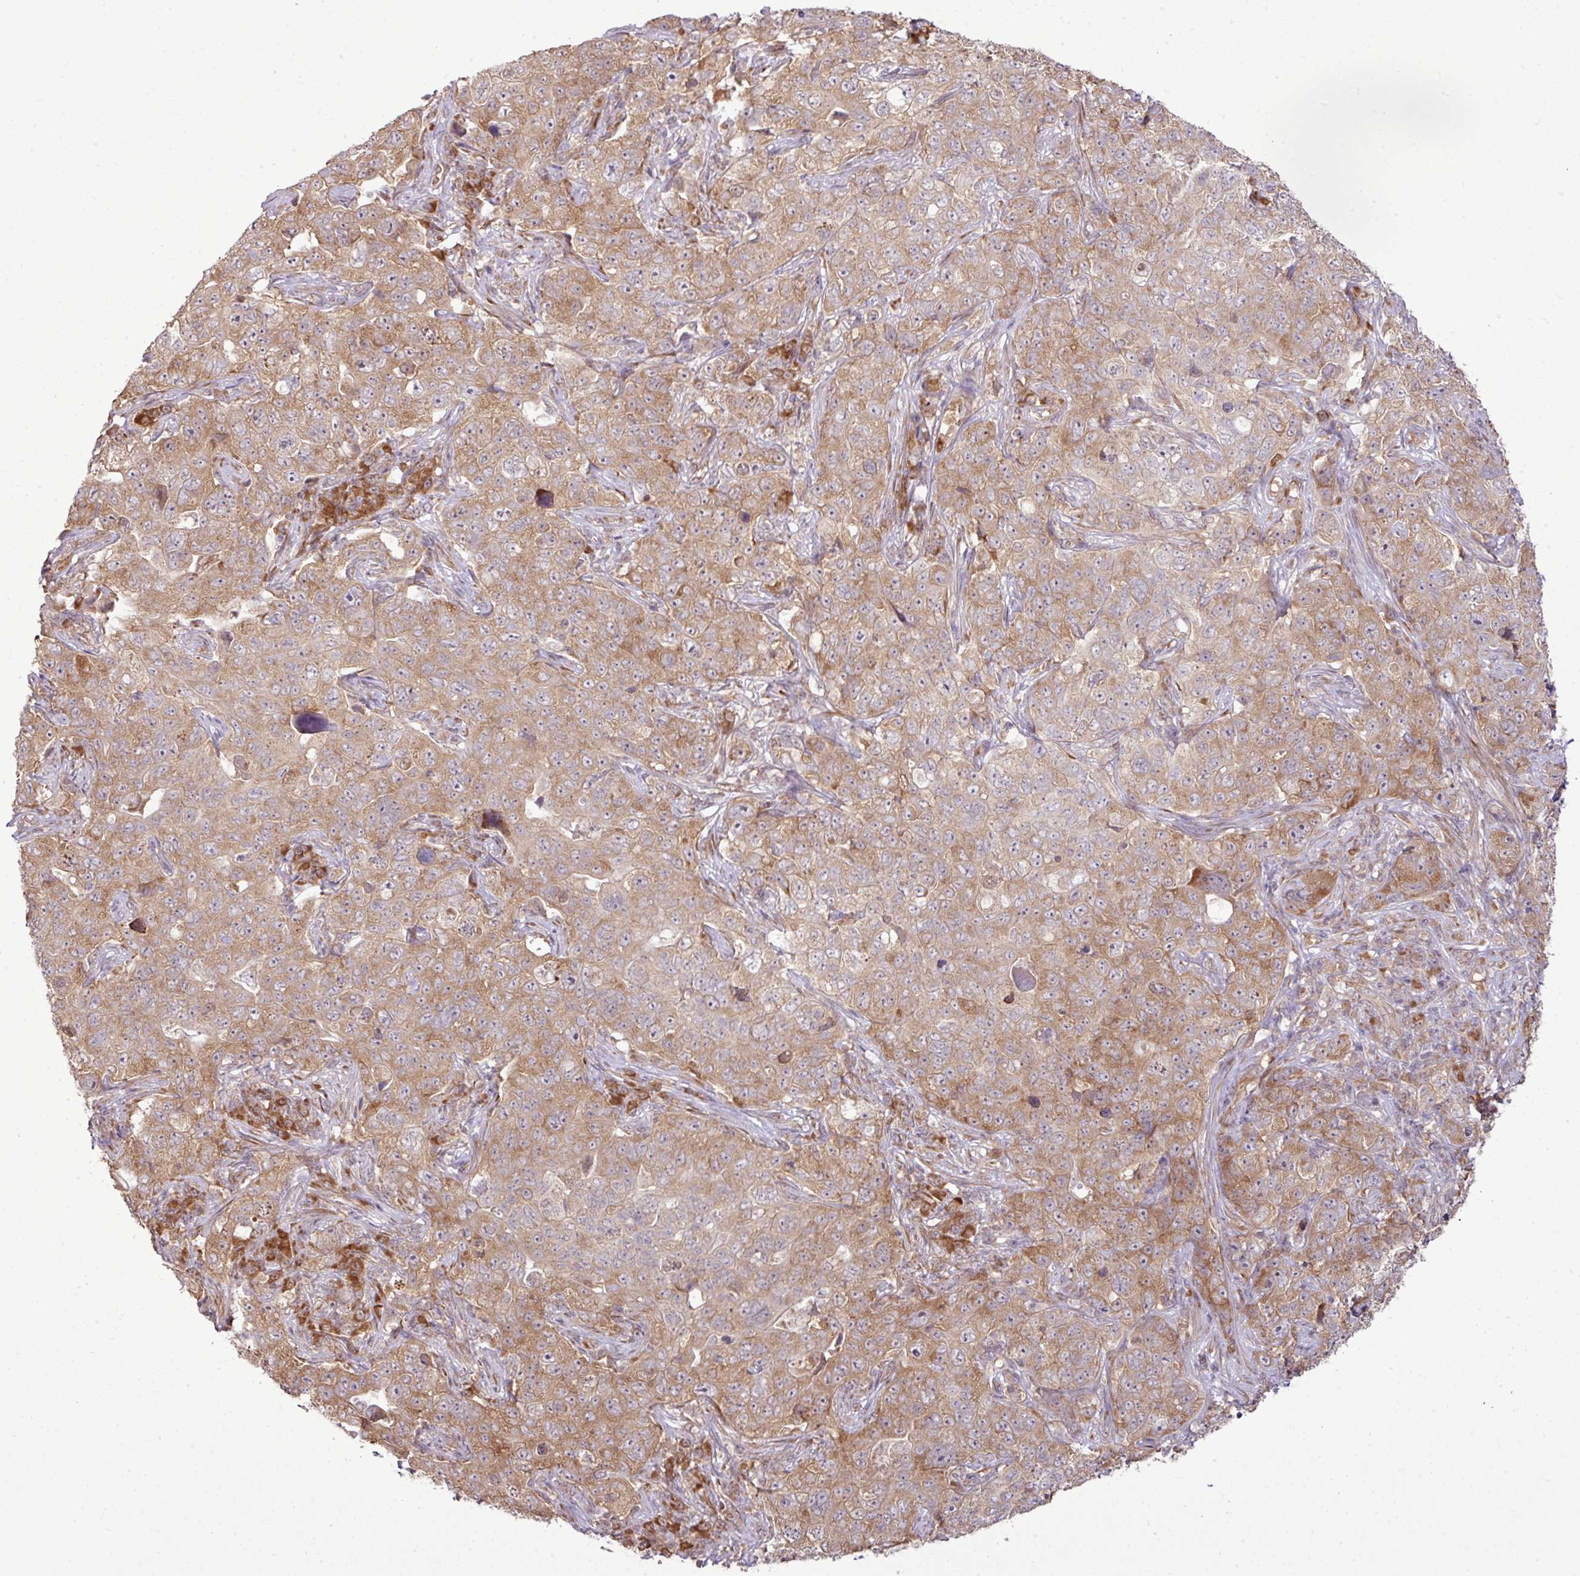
{"staining": {"intensity": "moderate", "quantity": ">75%", "location": "cytoplasmic/membranous"}, "tissue": "pancreatic cancer", "cell_type": "Tumor cells", "image_type": "cancer", "snomed": [{"axis": "morphology", "description": "Adenocarcinoma, NOS"}, {"axis": "topography", "description": "Pancreas"}], "caption": "Pancreatic adenocarcinoma tissue shows moderate cytoplasmic/membranous expression in approximately >75% of tumor cells", "gene": "DNAAF4", "patient": {"sex": "male", "age": 68}}